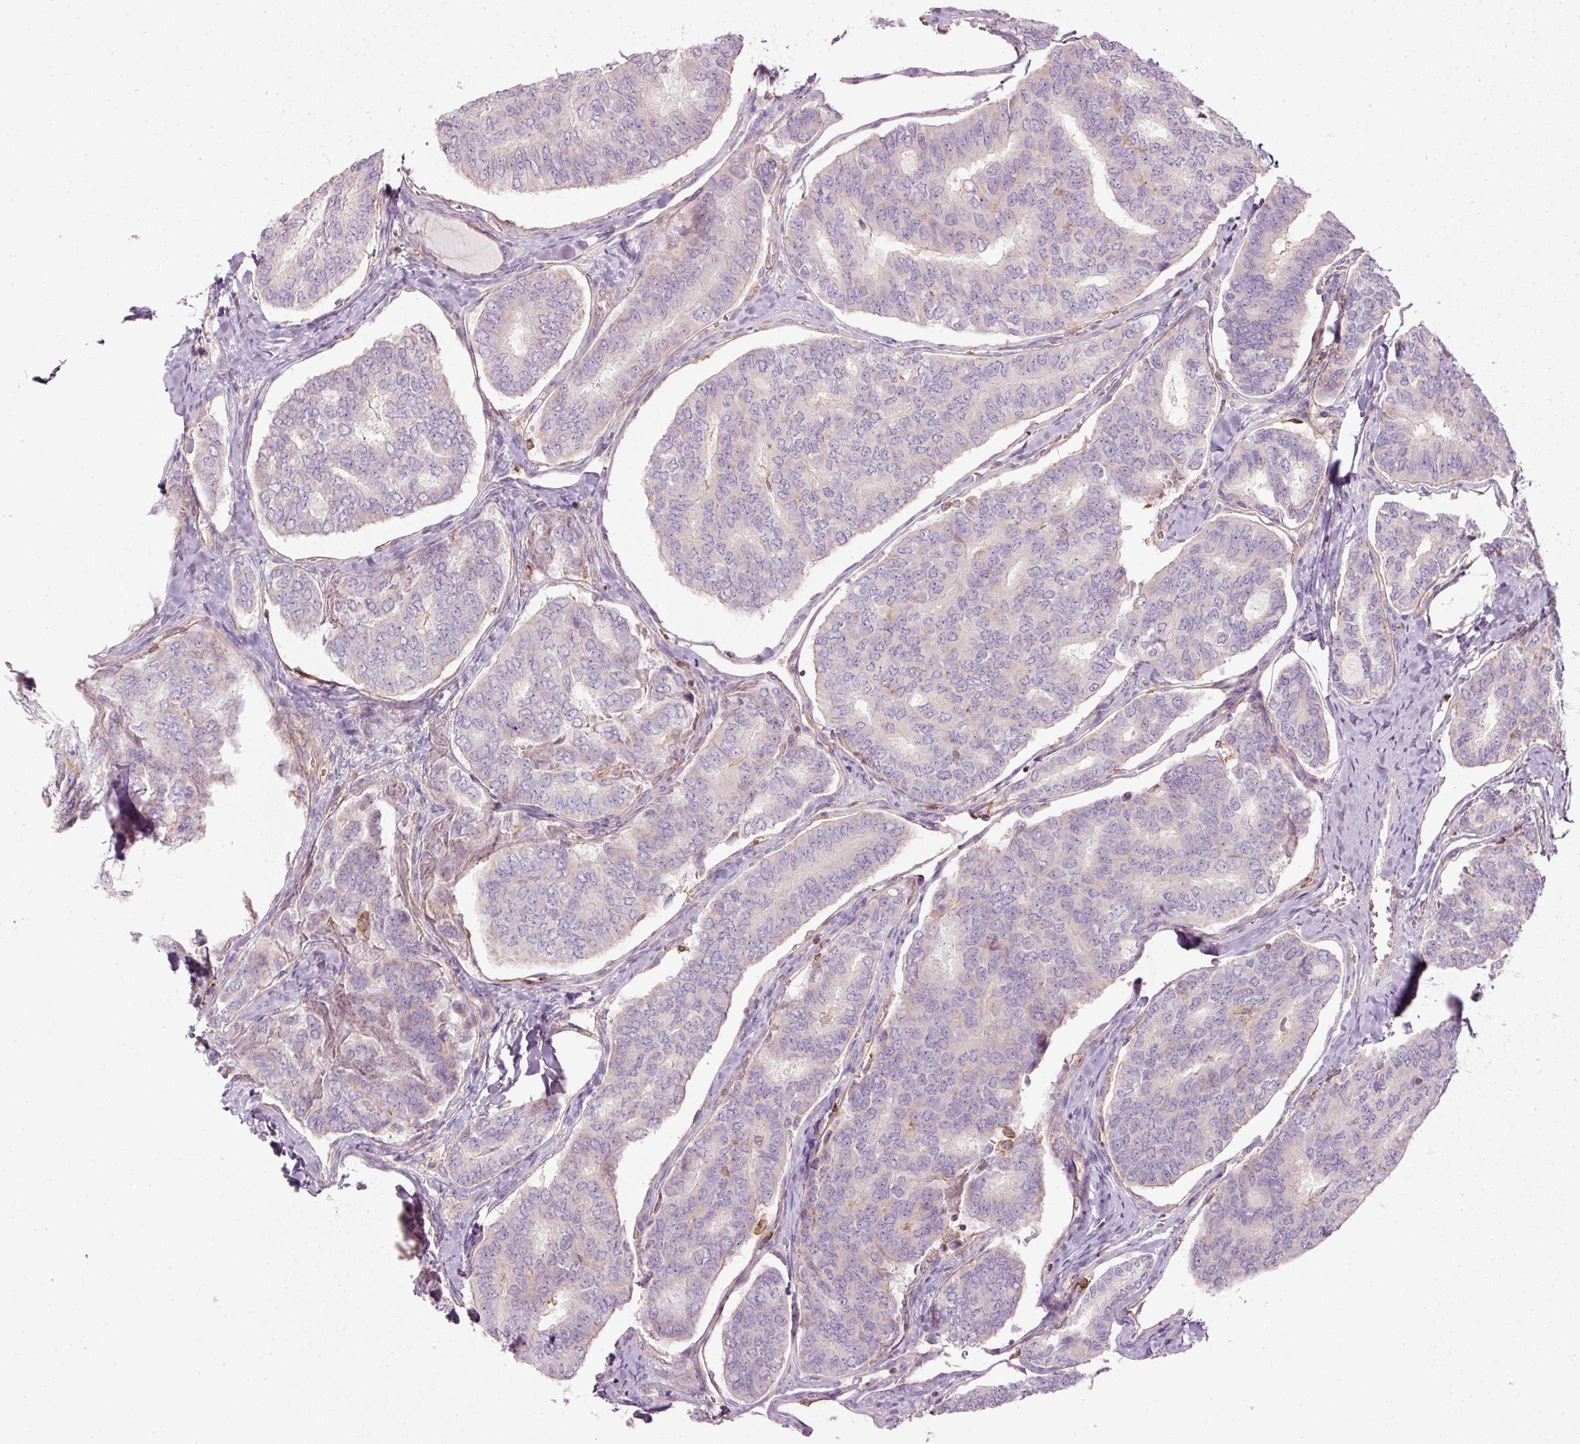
{"staining": {"intensity": "negative", "quantity": "none", "location": "none"}, "tissue": "thyroid cancer", "cell_type": "Tumor cells", "image_type": "cancer", "snomed": [{"axis": "morphology", "description": "Papillary adenocarcinoma, NOS"}, {"axis": "topography", "description": "Thyroid gland"}], "caption": "This is an immunohistochemistry photomicrograph of human thyroid cancer (papillary adenocarcinoma). There is no expression in tumor cells.", "gene": "SIPA1", "patient": {"sex": "female", "age": 35}}